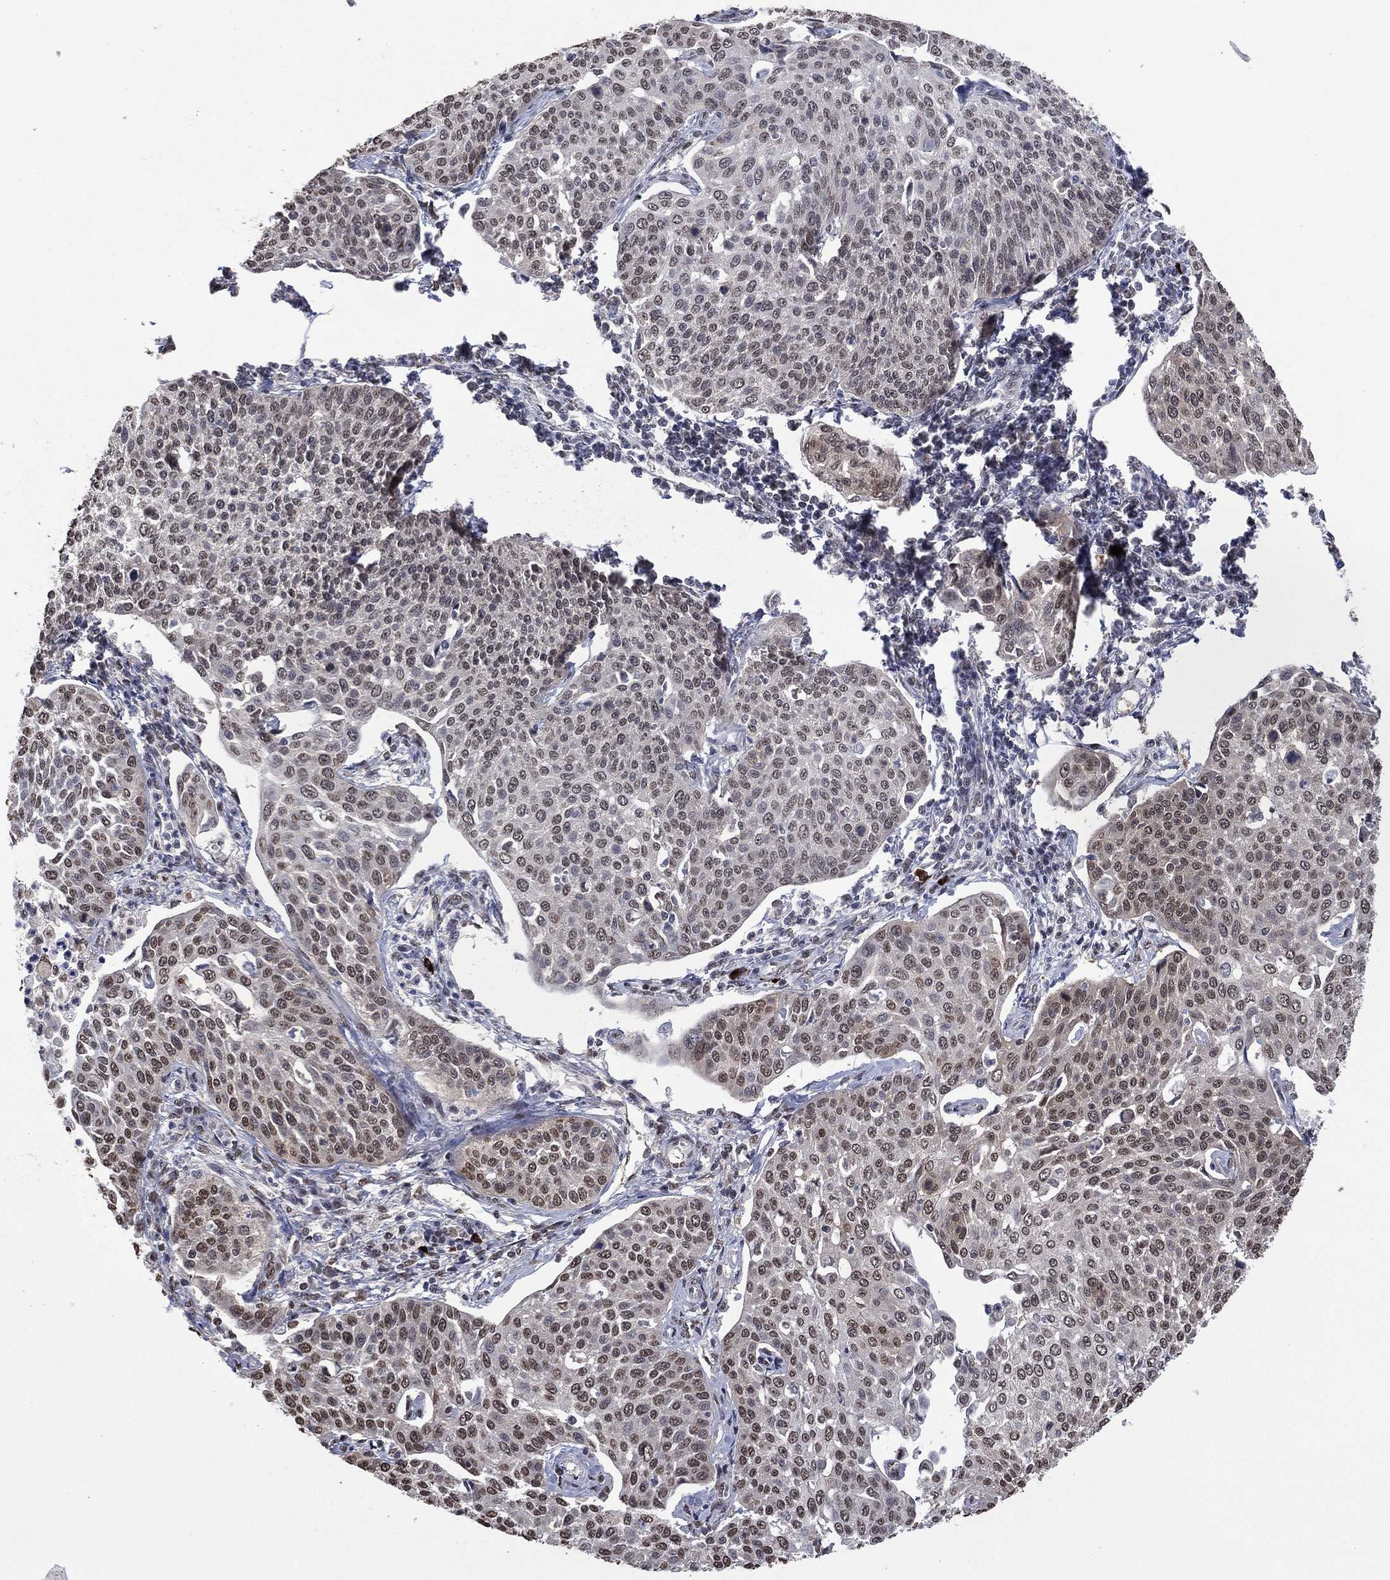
{"staining": {"intensity": "weak", "quantity": "25%-75%", "location": "nuclear"}, "tissue": "cervical cancer", "cell_type": "Tumor cells", "image_type": "cancer", "snomed": [{"axis": "morphology", "description": "Squamous cell carcinoma, NOS"}, {"axis": "topography", "description": "Cervix"}], "caption": "Squamous cell carcinoma (cervical) stained with IHC demonstrates weak nuclear positivity in about 25%-75% of tumor cells.", "gene": "EHMT1", "patient": {"sex": "female", "age": 34}}